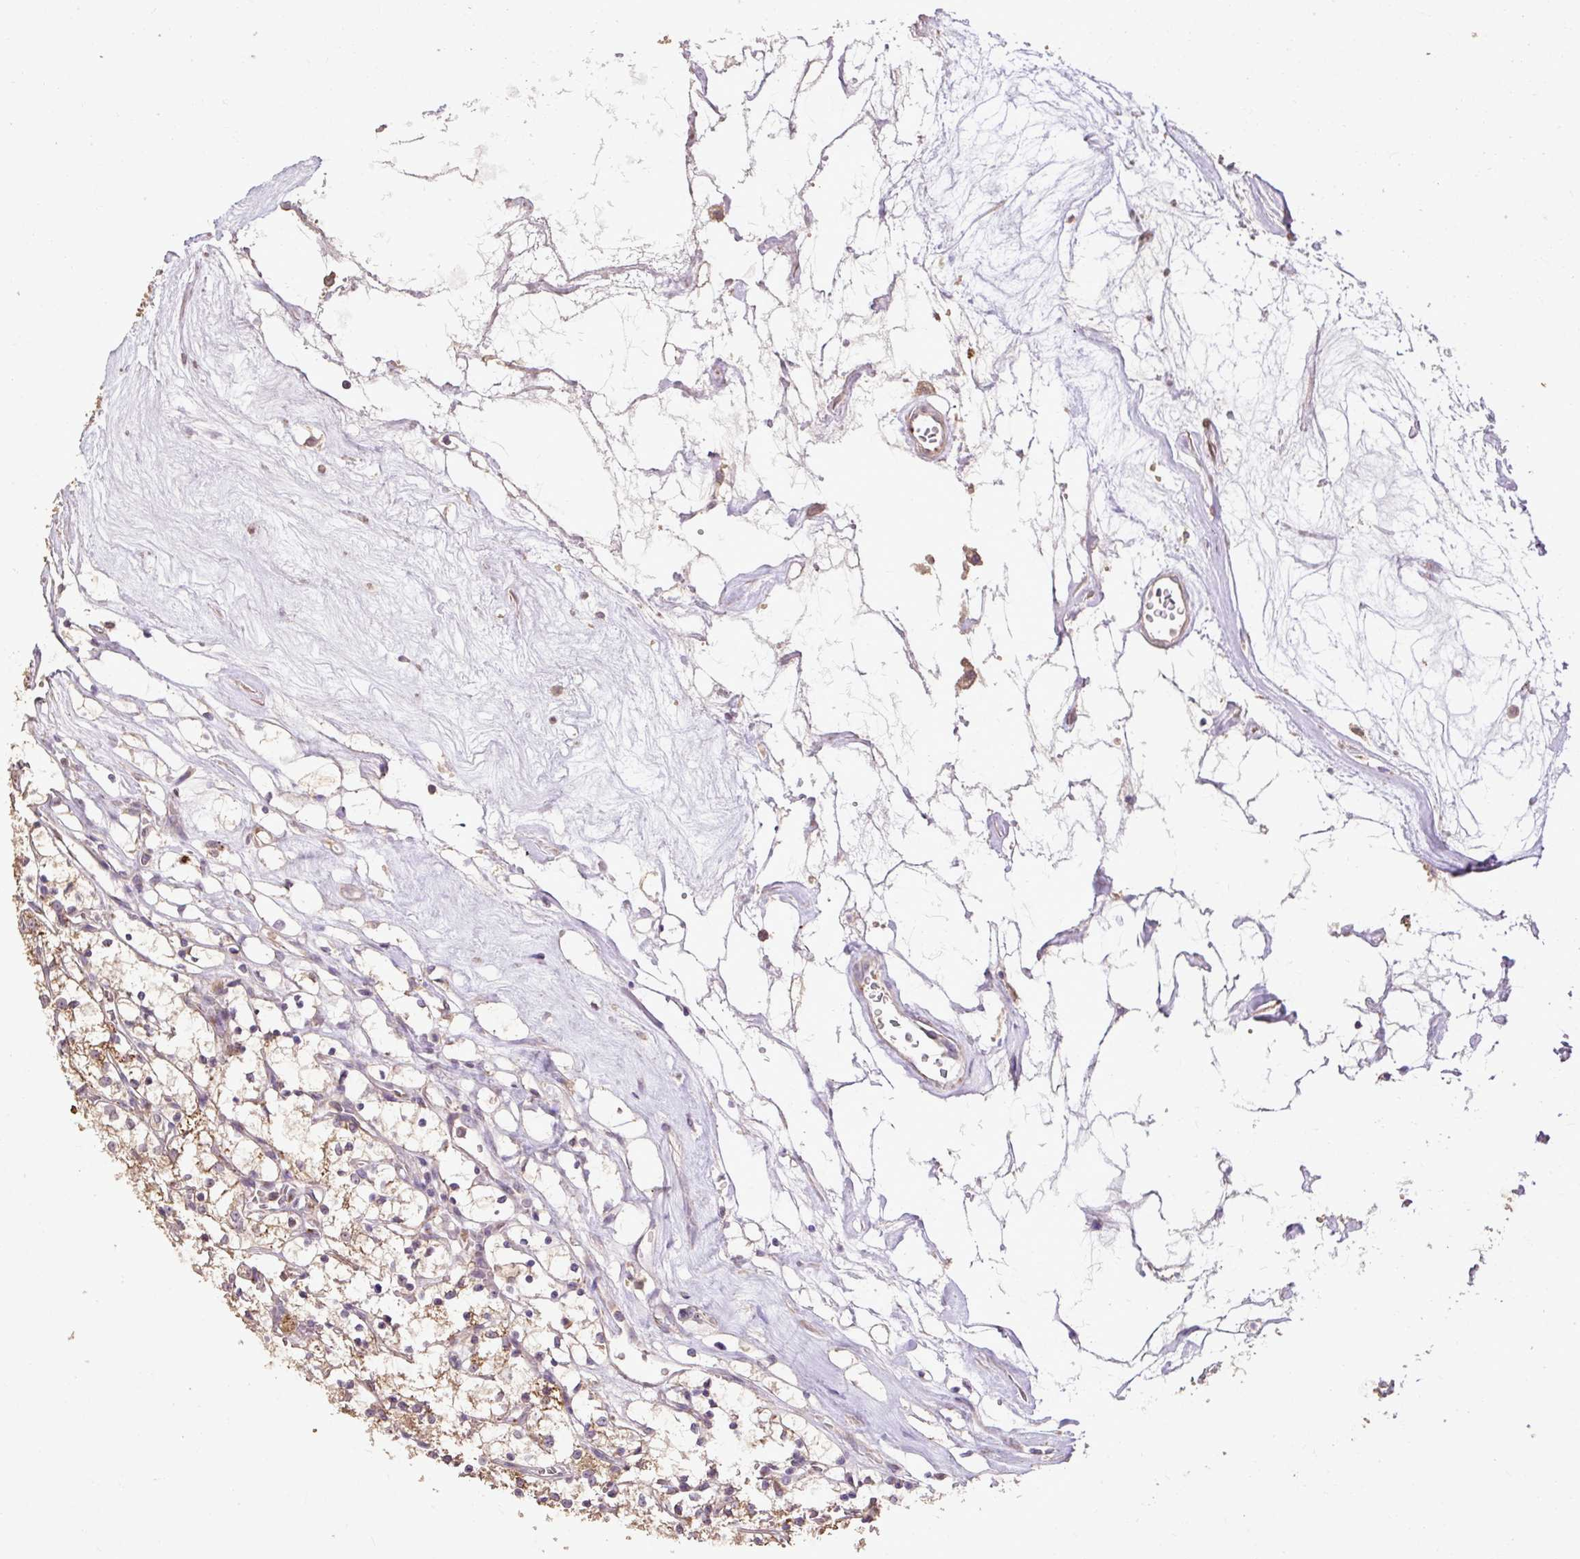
{"staining": {"intensity": "negative", "quantity": "none", "location": "none"}, "tissue": "renal cancer", "cell_type": "Tumor cells", "image_type": "cancer", "snomed": [{"axis": "morphology", "description": "Adenocarcinoma, NOS"}, {"axis": "topography", "description": "Kidney"}], "caption": "Adenocarcinoma (renal) was stained to show a protein in brown. There is no significant expression in tumor cells.", "gene": "ABR", "patient": {"sex": "female", "age": 69}}